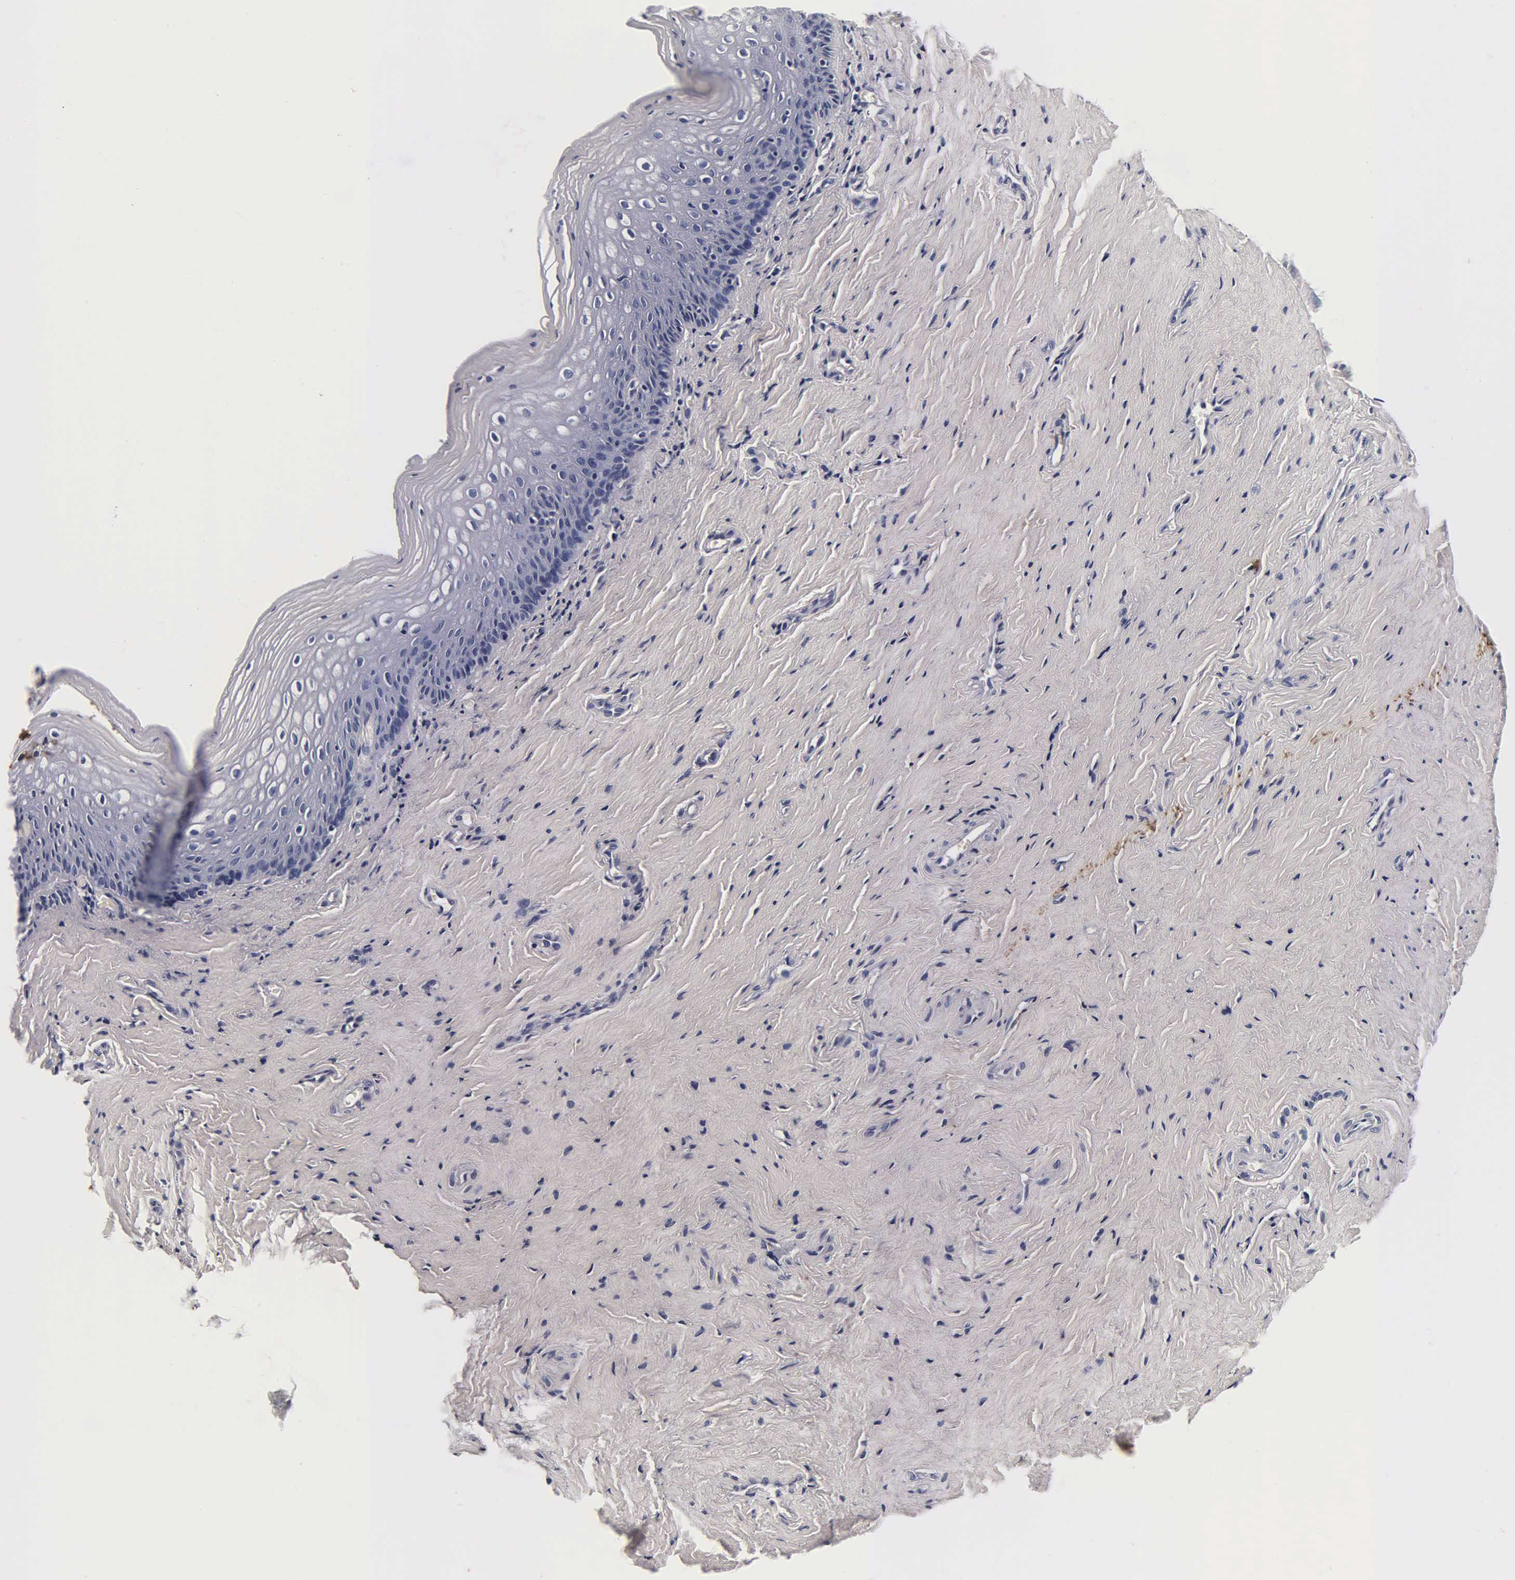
{"staining": {"intensity": "negative", "quantity": "none", "location": "none"}, "tissue": "vagina", "cell_type": "Squamous epithelial cells", "image_type": "normal", "snomed": [{"axis": "morphology", "description": "Normal tissue, NOS"}, {"axis": "topography", "description": "Vagina"}], "caption": "A photomicrograph of vagina stained for a protein reveals no brown staining in squamous epithelial cells. (DAB (3,3'-diaminobenzidine) IHC visualized using brightfield microscopy, high magnification).", "gene": "TG", "patient": {"sex": "female", "age": 46}}